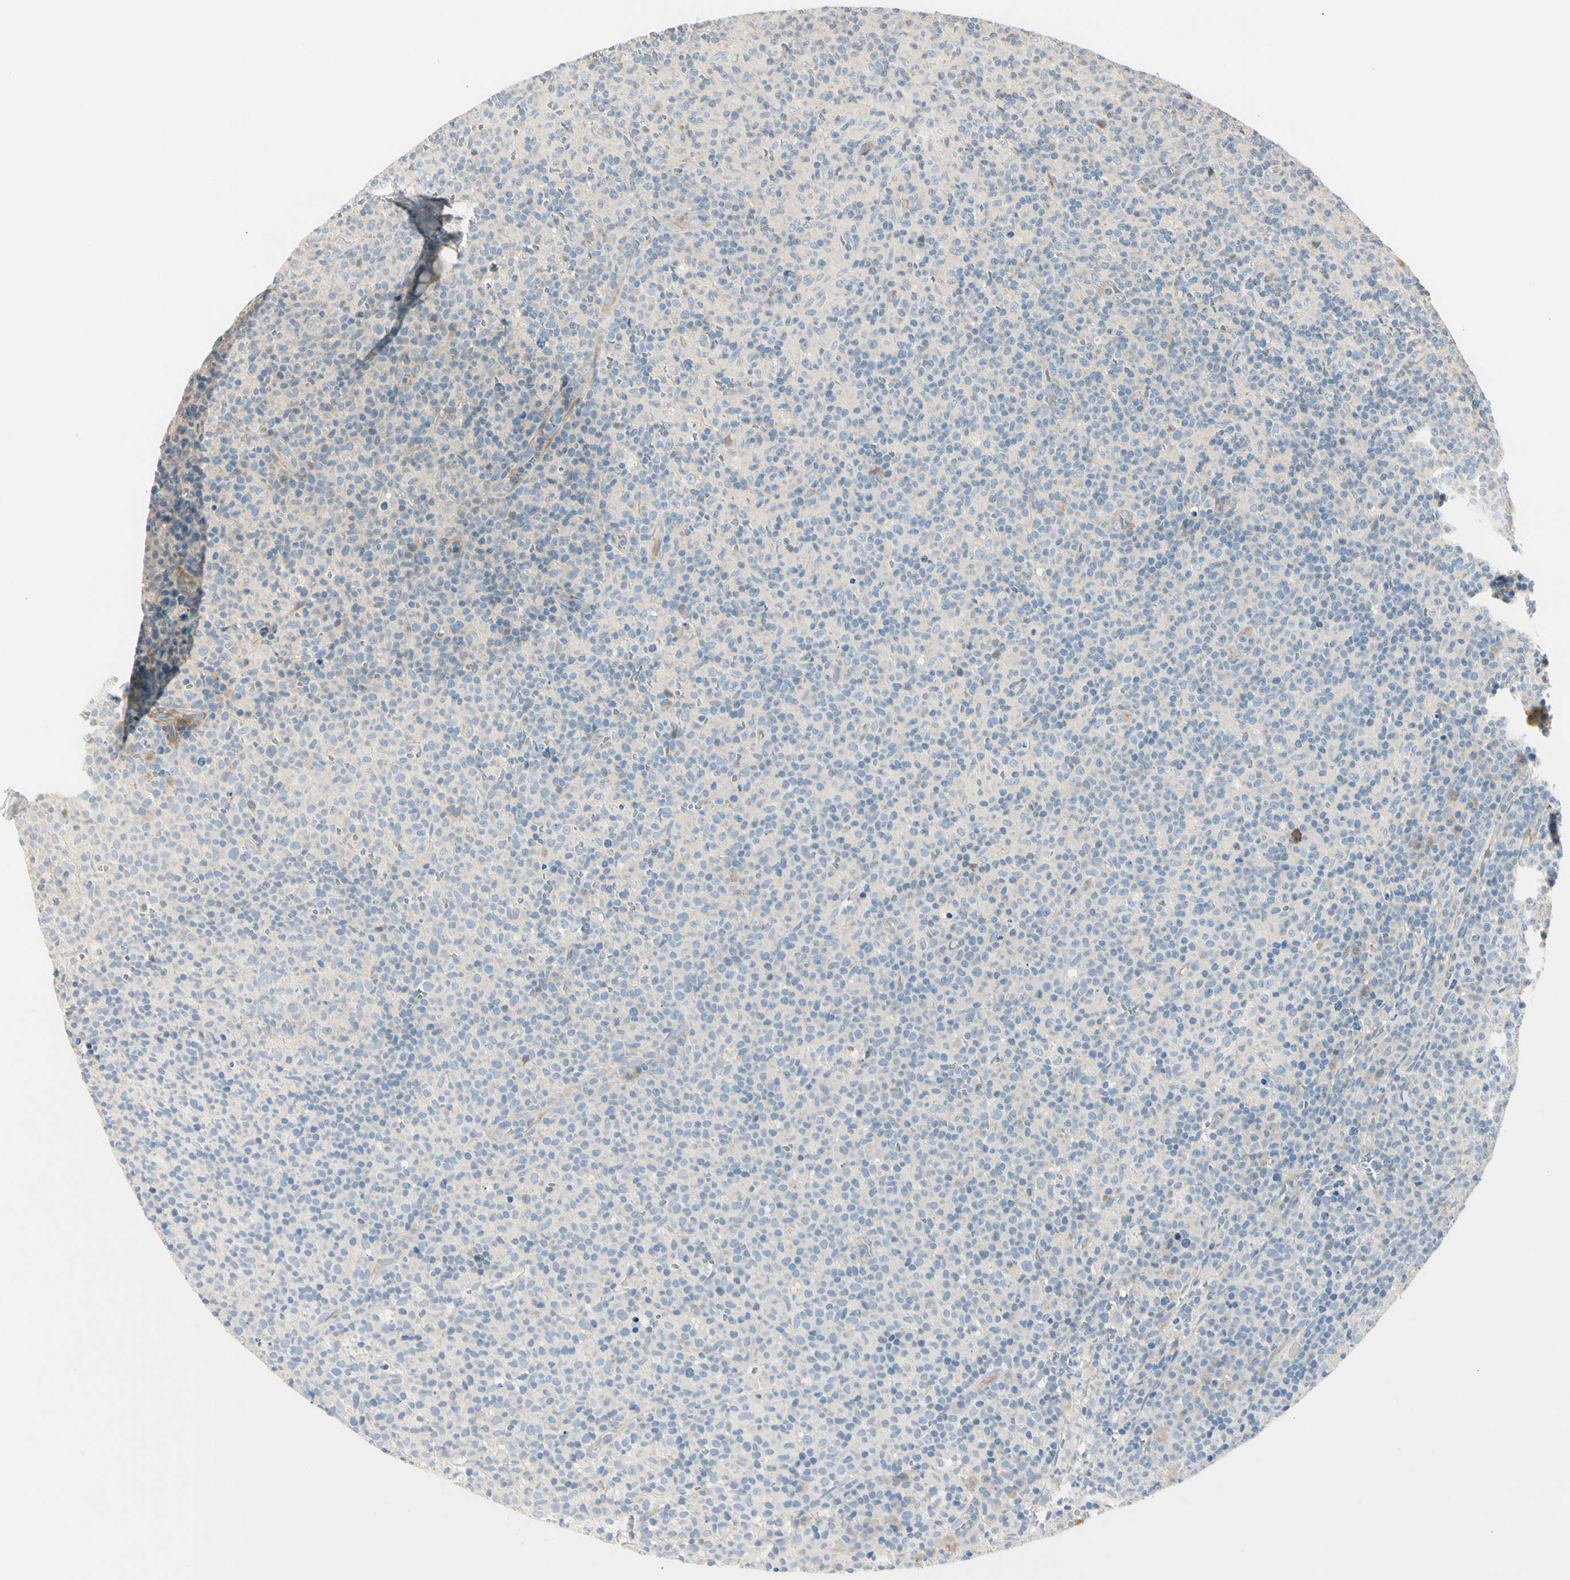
{"staining": {"intensity": "negative", "quantity": "none", "location": "none"}, "tissue": "lymph node", "cell_type": "Germinal center cells", "image_type": "normal", "snomed": [{"axis": "morphology", "description": "Normal tissue, NOS"}, {"axis": "morphology", "description": "Inflammation, NOS"}, {"axis": "topography", "description": "Lymph node"}], "caption": "Histopathology image shows no significant protein staining in germinal center cells of benign lymph node. (DAB (3,3'-diaminobenzidine) immunohistochemistry (IHC) with hematoxylin counter stain).", "gene": "ADGRA3", "patient": {"sex": "male", "age": 55}}